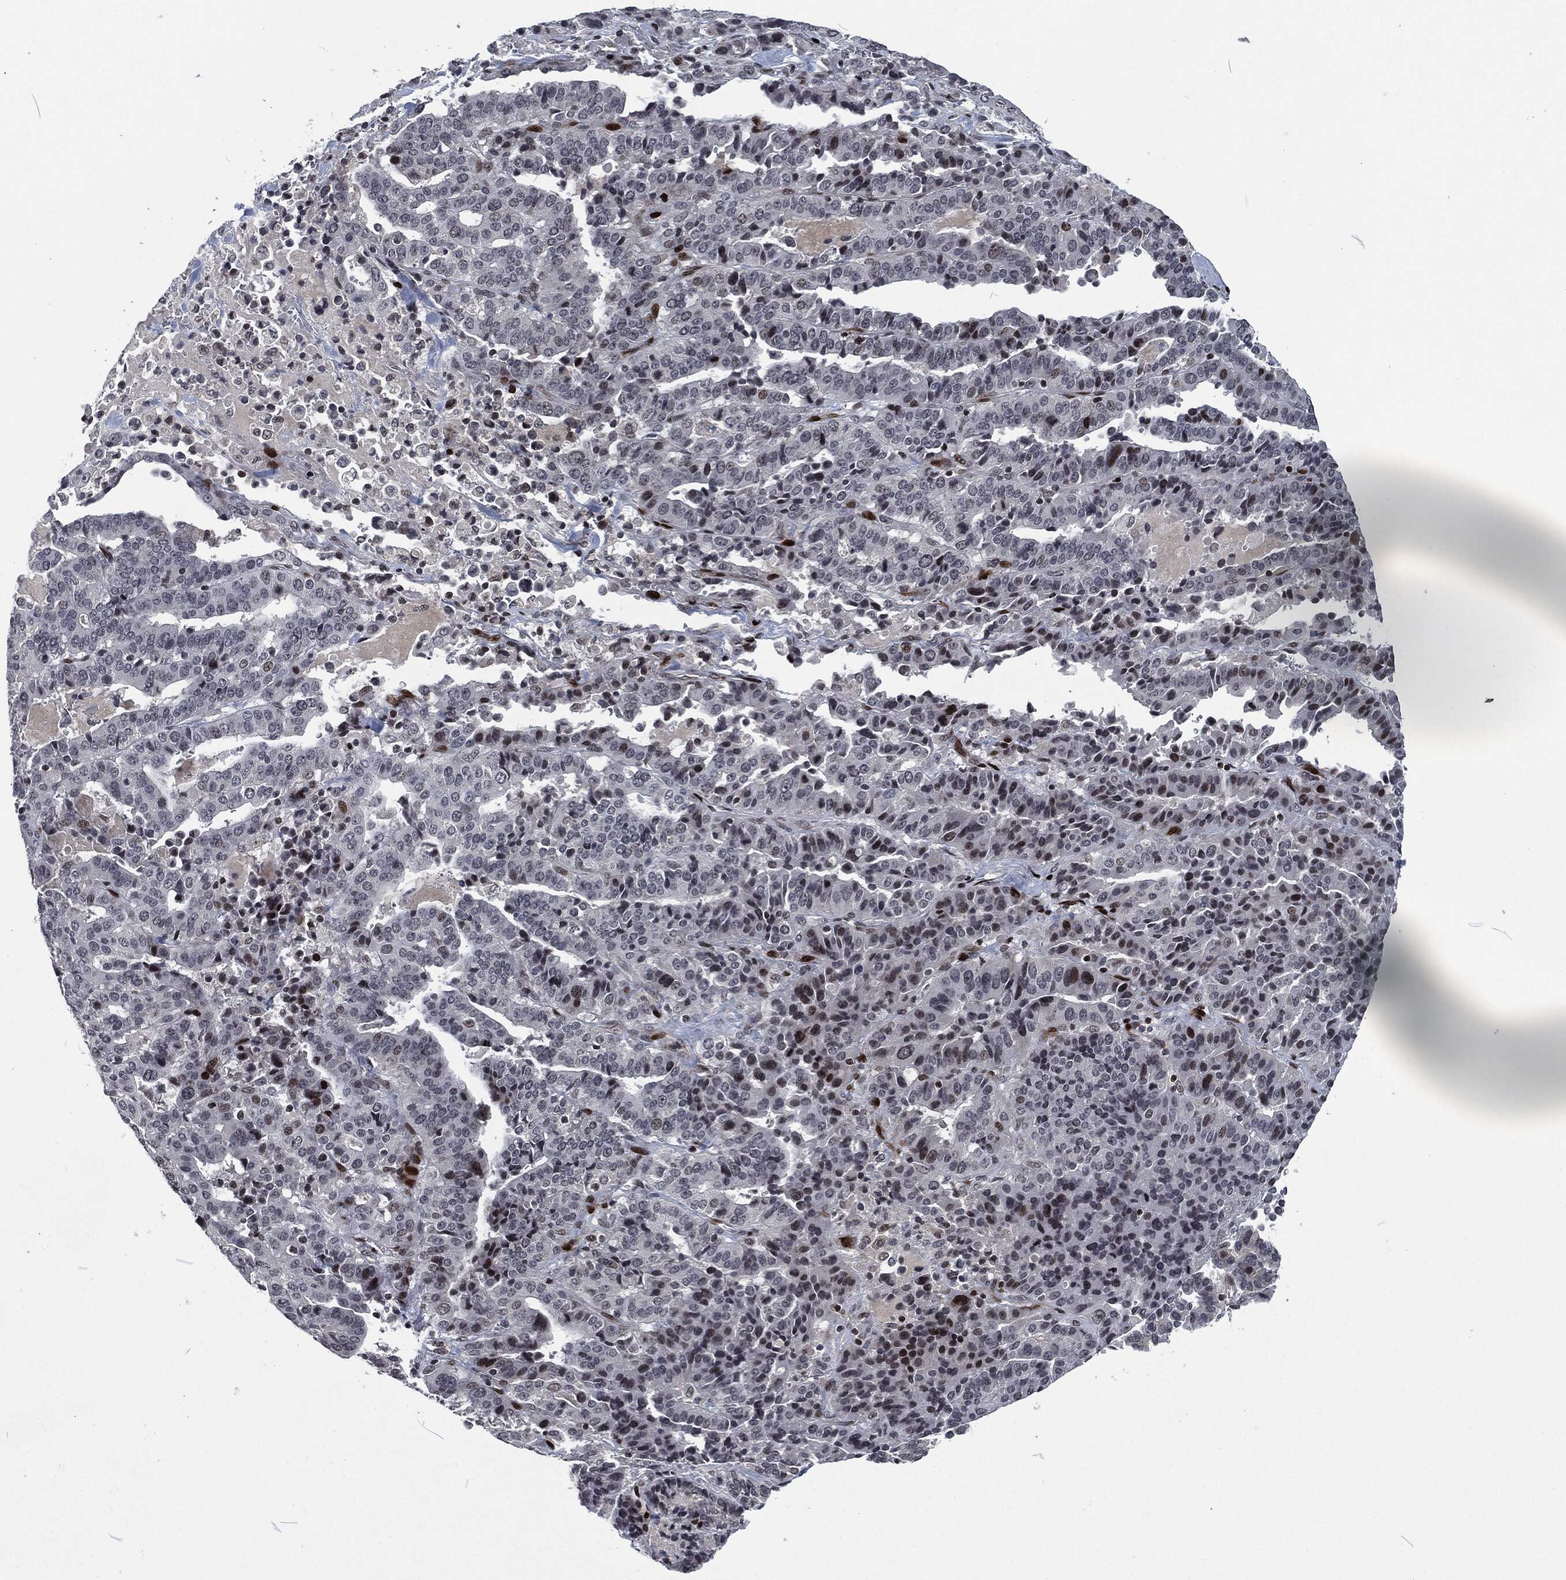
{"staining": {"intensity": "moderate", "quantity": "<25%", "location": "nuclear"}, "tissue": "stomach cancer", "cell_type": "Tumor cells", "image_type": "cancer", "snomed": [{"axis": "morphology", "description": "Adenocarcinoma, NOS"}, {"axis": "topography", "description": "Stomach"}], "caption": "About <25% of tumor cells in human stomach adenocarcinoma show moderate nuclear protein staining as visualized by brown immunohistochemical staining.", "gene": "EGFR", "patient": {"sex": "male", "age": 48}}